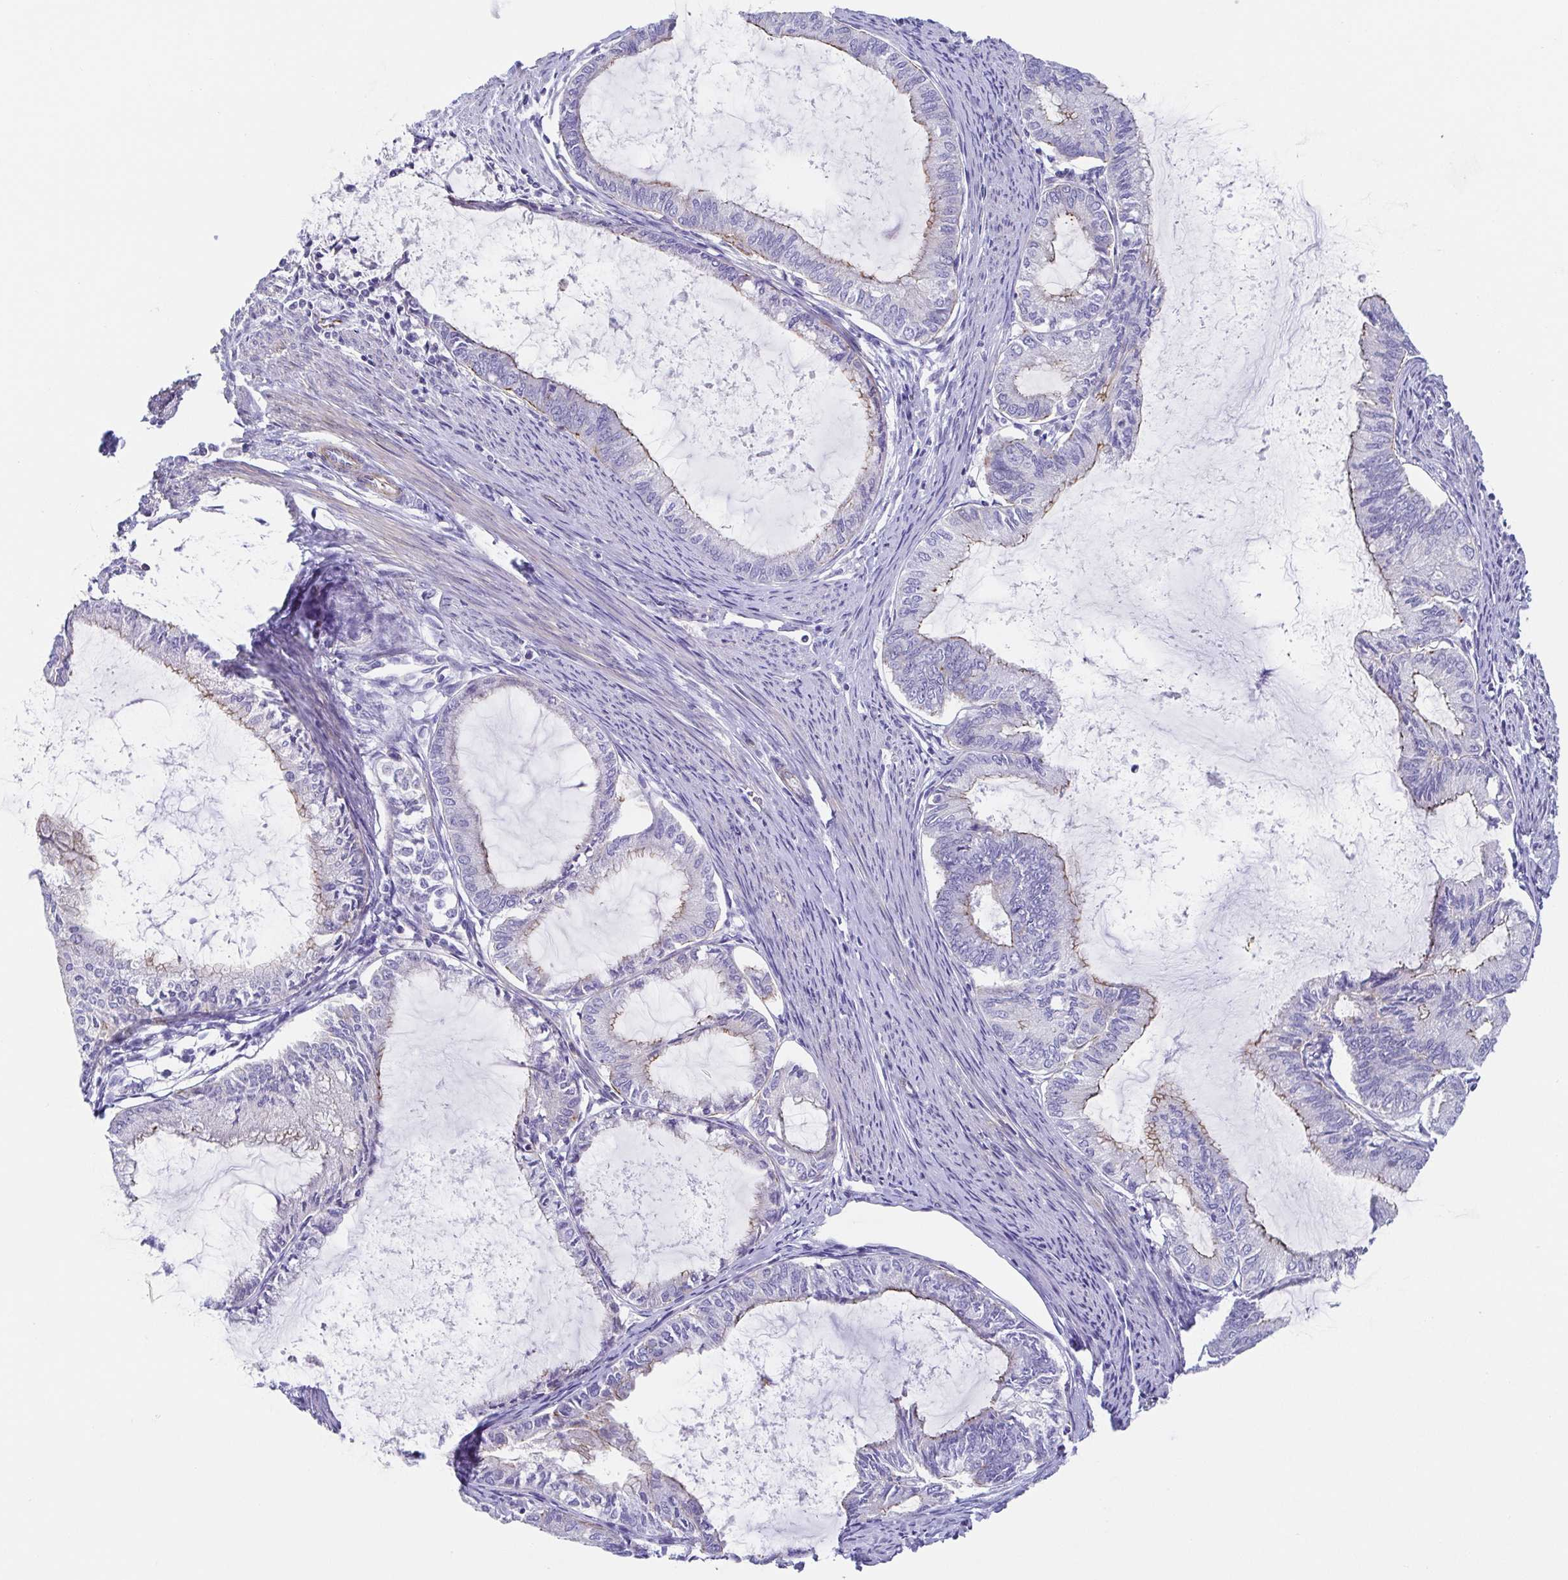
{"staining": {"intensity": "weak", "quantity": "25%-75%", "location": "cytoplasmic/membranous"}, "tissue": "endometrial cancer", "cell_type": "Tumor cells", "image_type": "cancer", "snomed": [{"axis": "morphology", "description": "Adenocarcinoma, NOS"}, {"axis": "topography", "description": "Endometrium"}], "caption": "Tumor cells demonstrate low levels of weak cytoplasmic/membranous positivity in about 25%-75% of cells in human endometrial cancer.", "gene": "TRAM2", "patient": {"sex": "female", "age": 86}}